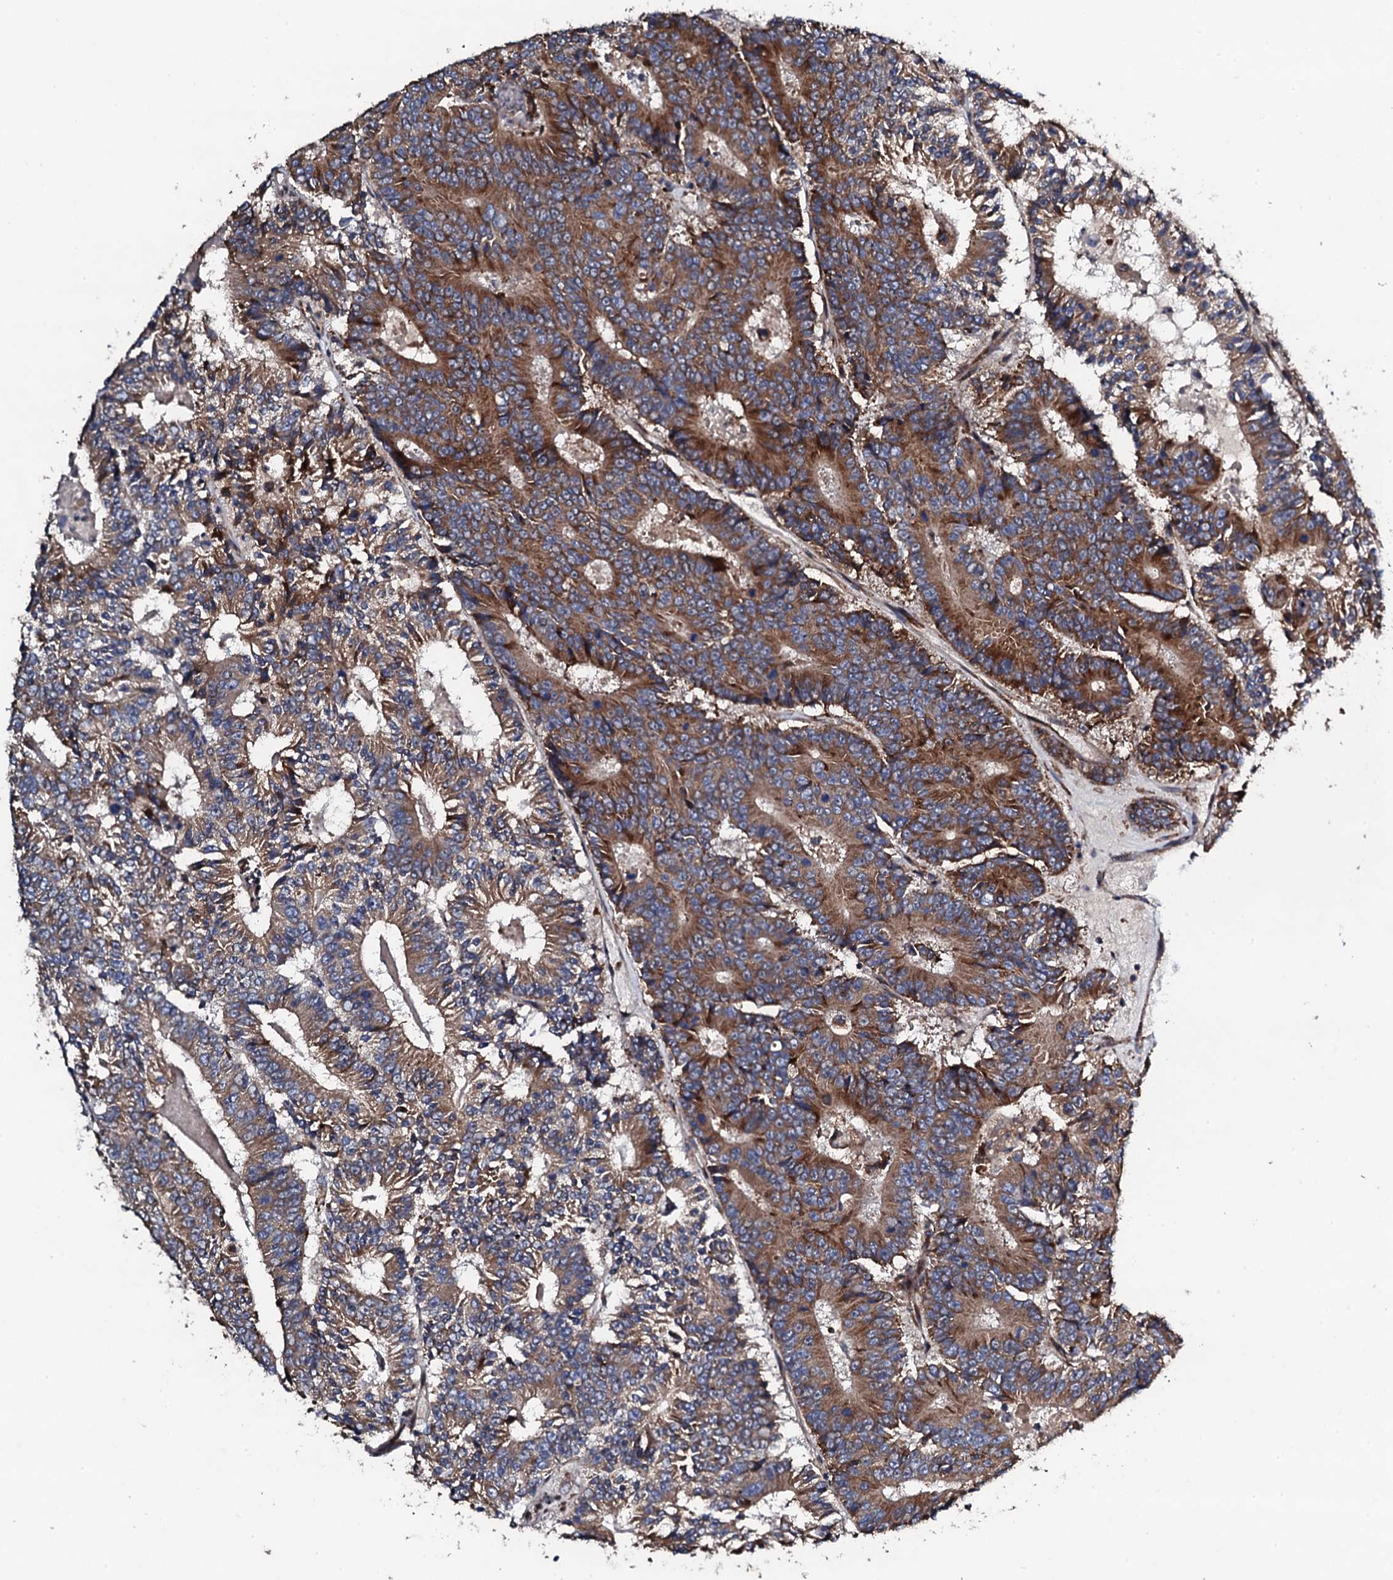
{"staining": {"intensity": "moderate", "quantity": ">75%", "location": "cytoplasmic/membranous"}, "tissue": "colorectal cancer", "cell_type": "Tumor cells", "image_type": "cancer", "snomed": [{"axis": "morphology", "description": "Adenocarcinoma, NOS"}, {"axis": "topography", "description": "Colon"}], "caption": "The micrograph shows immunohistochemical staining of colorectal adenocarcinoma. There is moderate cytoplasmic/membranous expression is seen in about >75% of tumor cells.", "gene": "LIPT2", "patient": {"sex": "male", "age": 83}}